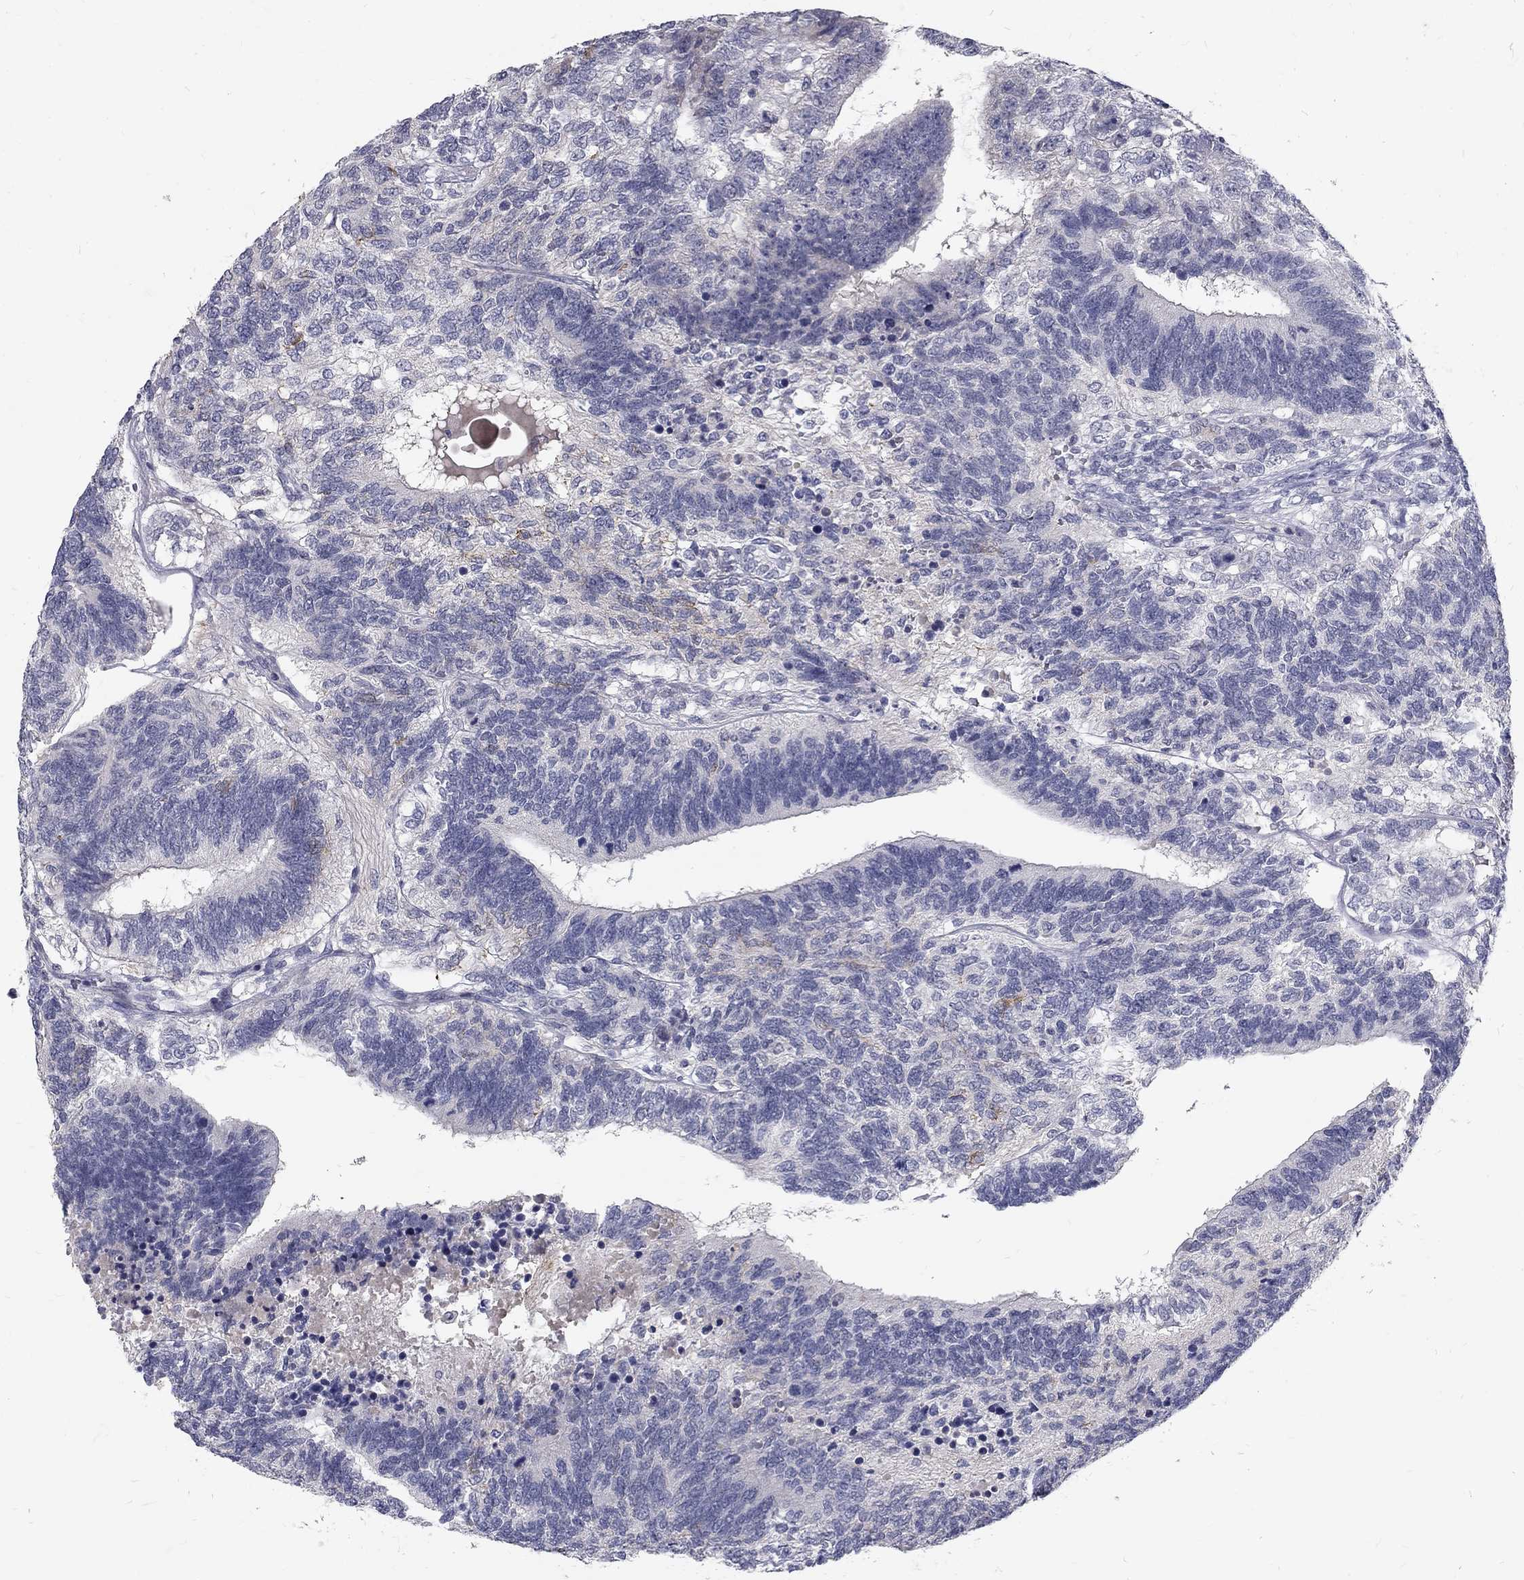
{"staining": {"intensity": "negative", "quantity": "none", "location": "none"}, "tissue": "testis cancer", "cell_type": "Tumor cells", "image_type": "cancer", "snomed": [{"axis": "morphology", "description": "Seminoma, NOS"}, {"axis": "morphology", "description": "Carcinoma, Embryonal, NOS"}, {"axis": "topography", "description": "Testis"}], "caption": "Tumor cells show no significant protein expression in testis cancer (embryonal carcinoma).", "gene": "NOS1", "patient": {"sex": "male", "age": 41}}